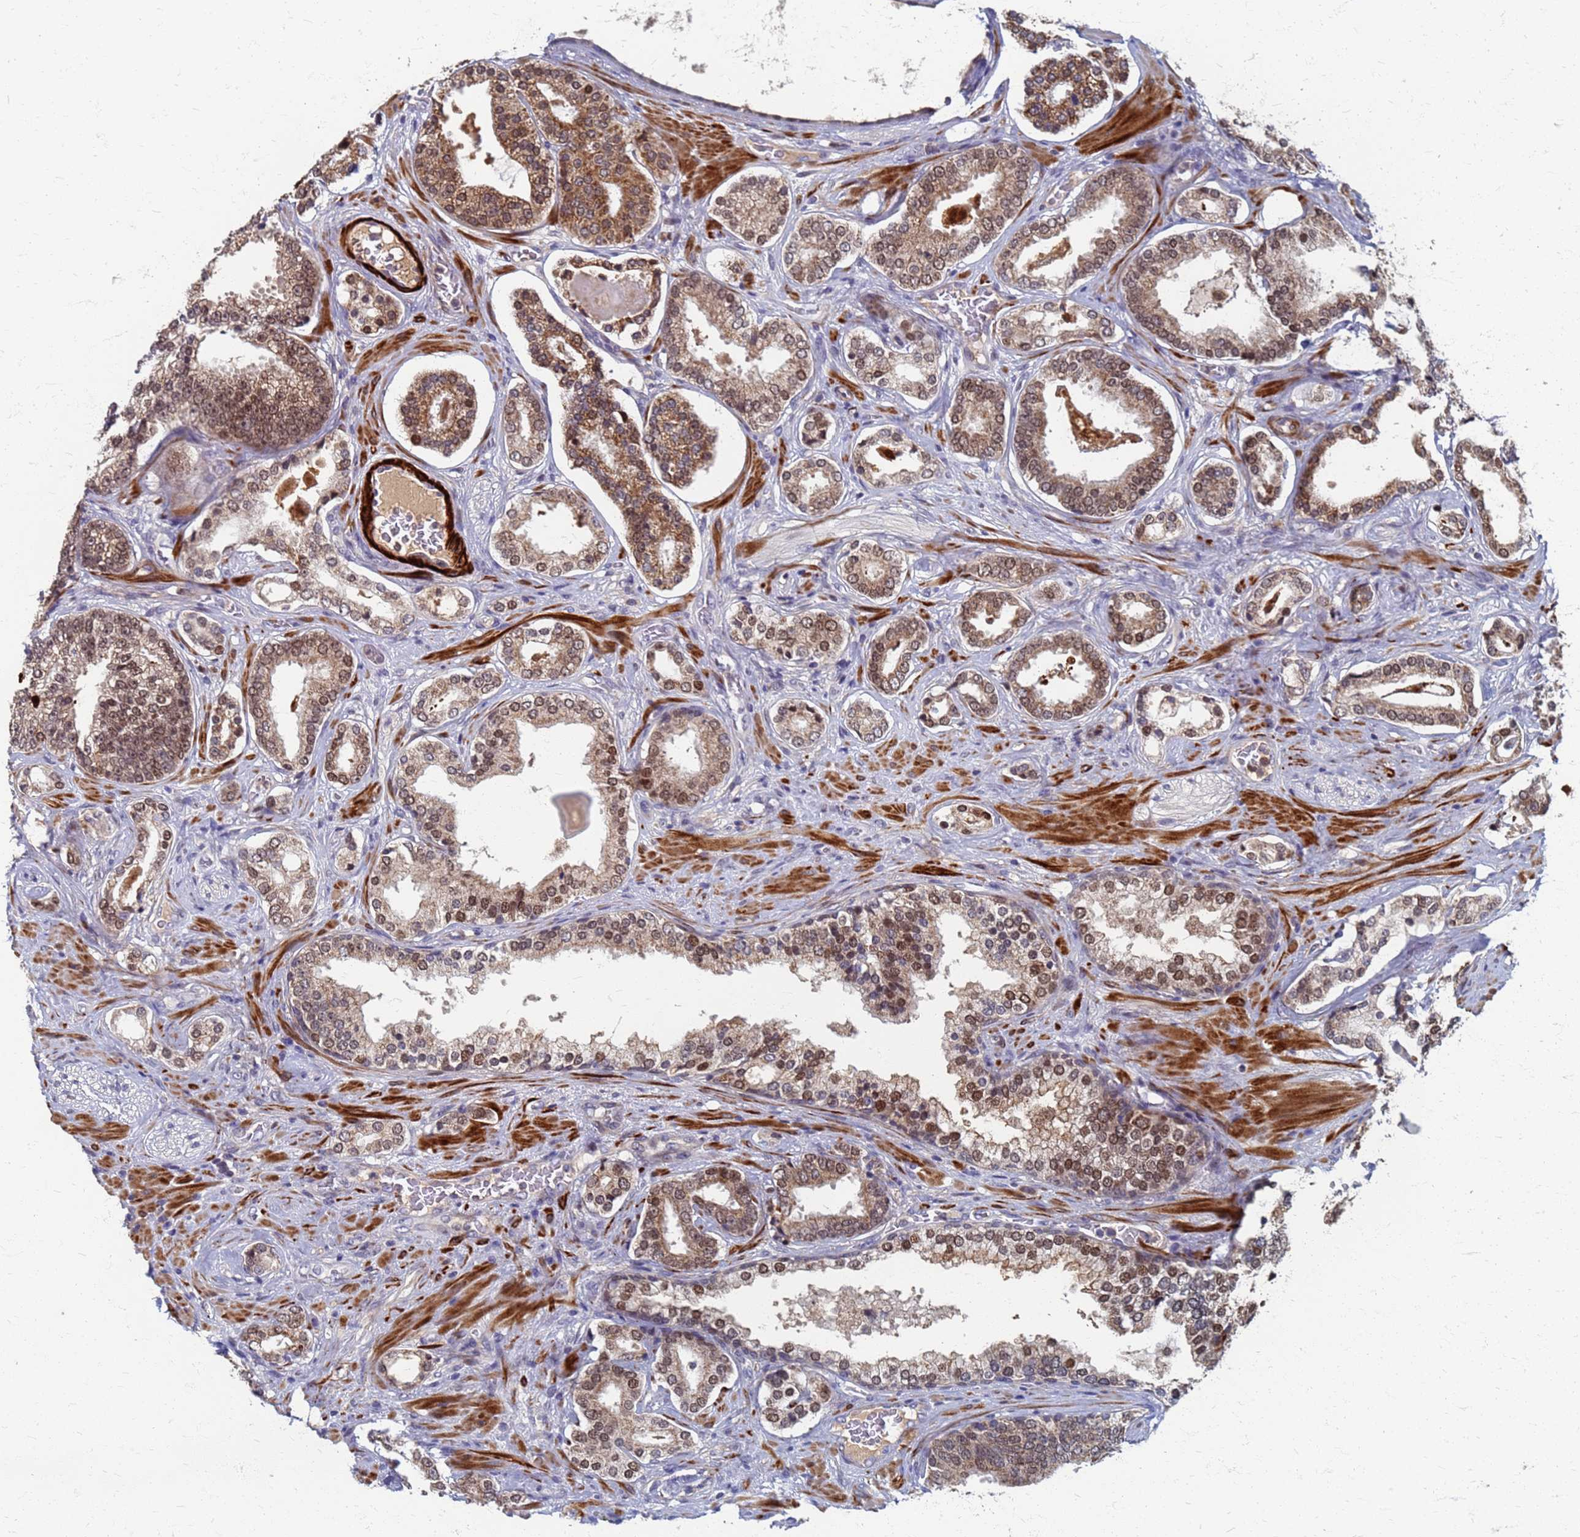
{"staining": {"intensity": "moderate", "quantity": ">75%", "location": "cytoplasmic/membranous,nuclear"}, "tissue": "prostate cancer", "cell_type": "Tumor cells", "image_type": "cancer", "snomed": [{"axis": "morphology", "description": "Adenocarcinoma, High grade"}, {"axis": "topography", "description": "Prostate"}], "caption": "This photomicrograph displays immunohistochemistry (IHC) staining of human high-grade adenocarcinoma (prostate), with medium moderate cytoplasmic/membranous and nuclear staining in about >75% of tumor cells.", "gene": "ATPAF1", "patient": {"sex": "male", "age": 60}}